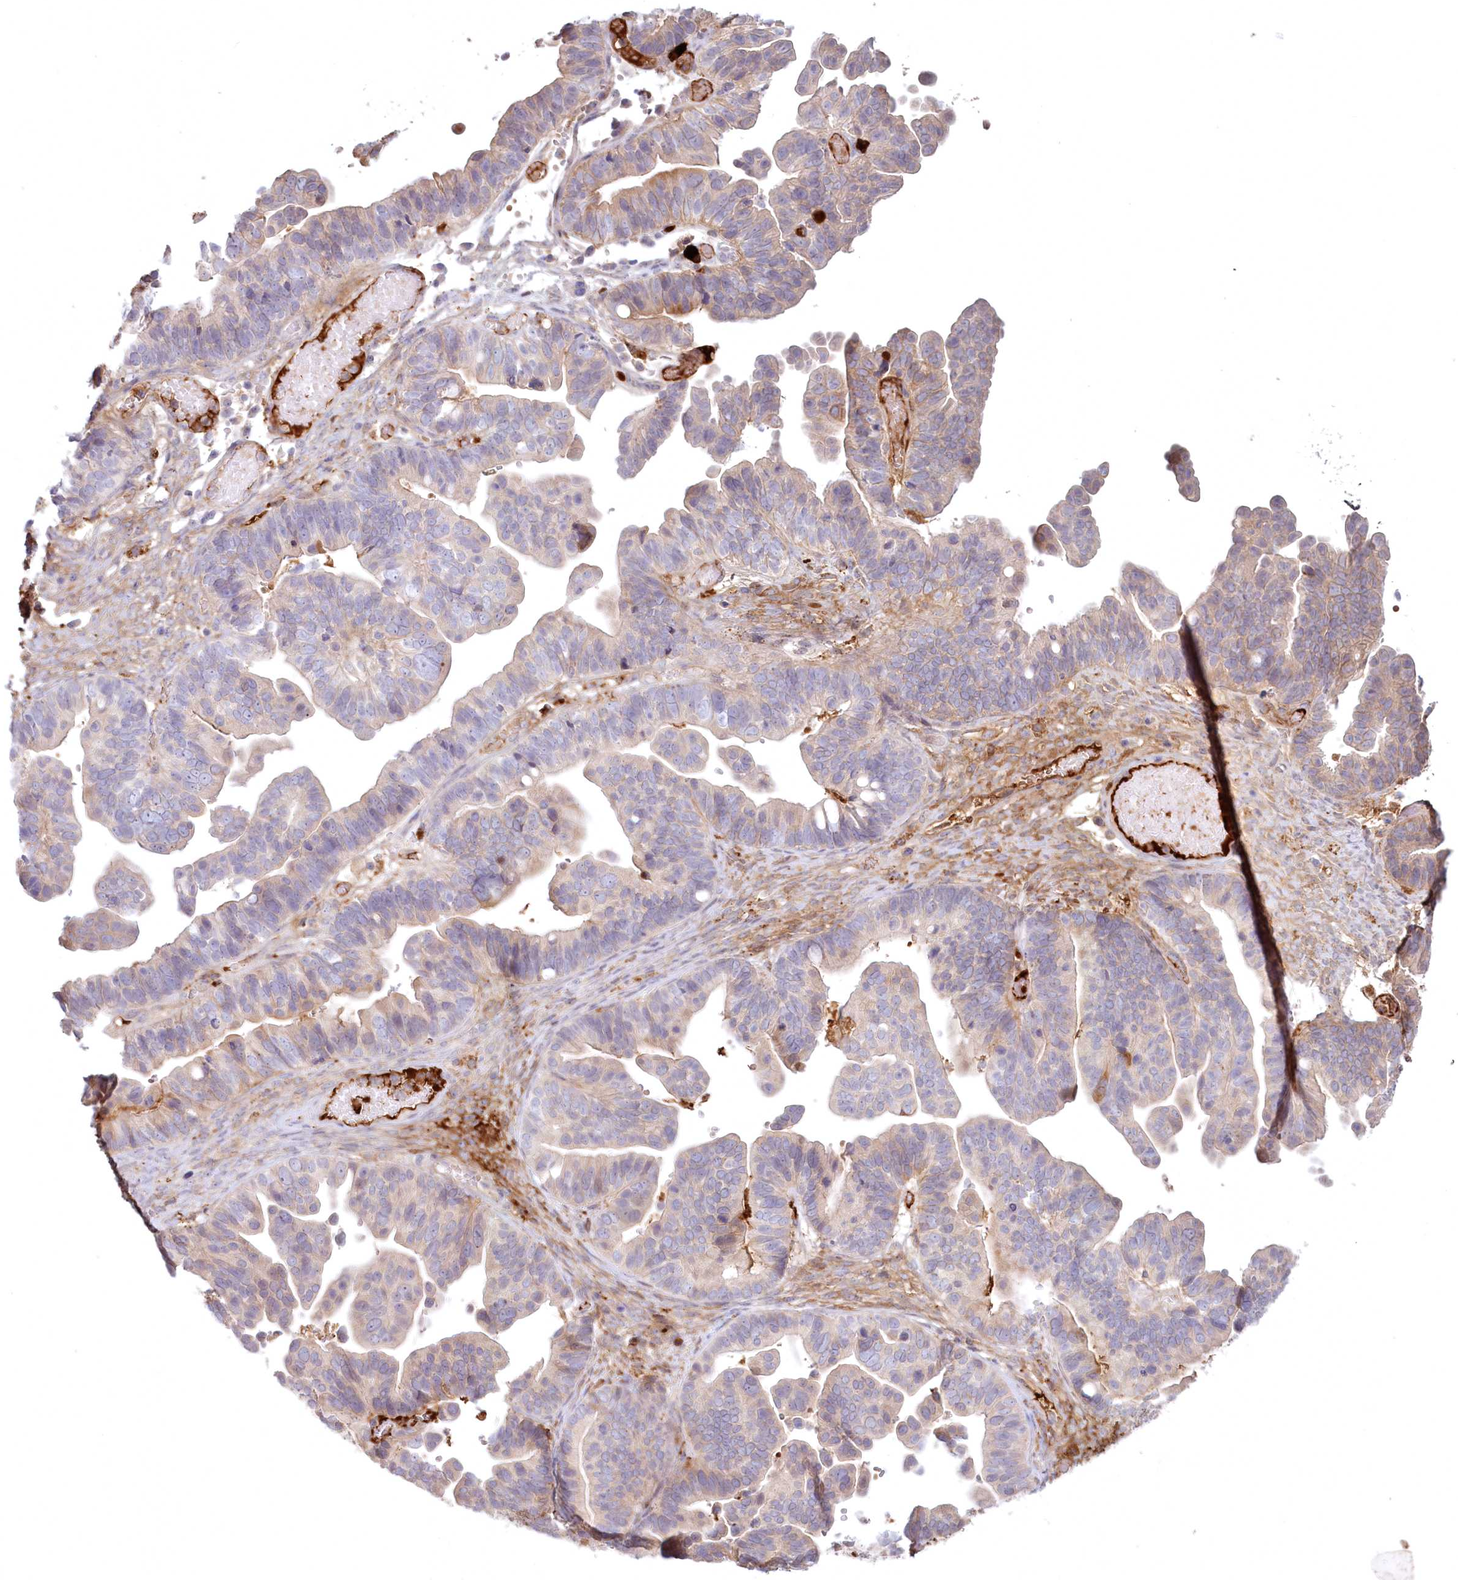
{"staining": {"intensity": "moderate", "quantity": "<25%", "location": "cytoplasmic/membranous"}, "tissue": "ovarian cancer", "cell_type": "Tumor cells", "image_type": "cancer", "snomed": [{"axis": "morphology", "description": "Cystadenocarcinoma, serous, NOS"}, {"axis": "topography", "description": "Ovary"}], "caption": "IHC micrograph of human ovarian cancer stained for a protein (brown), which reveals low levels of moderate cytoplasmic/membranous positivity in approximately <25% of tumor cells.", "gene": "PSAPL1", "patient": {"sex": "female", "age": 56}}